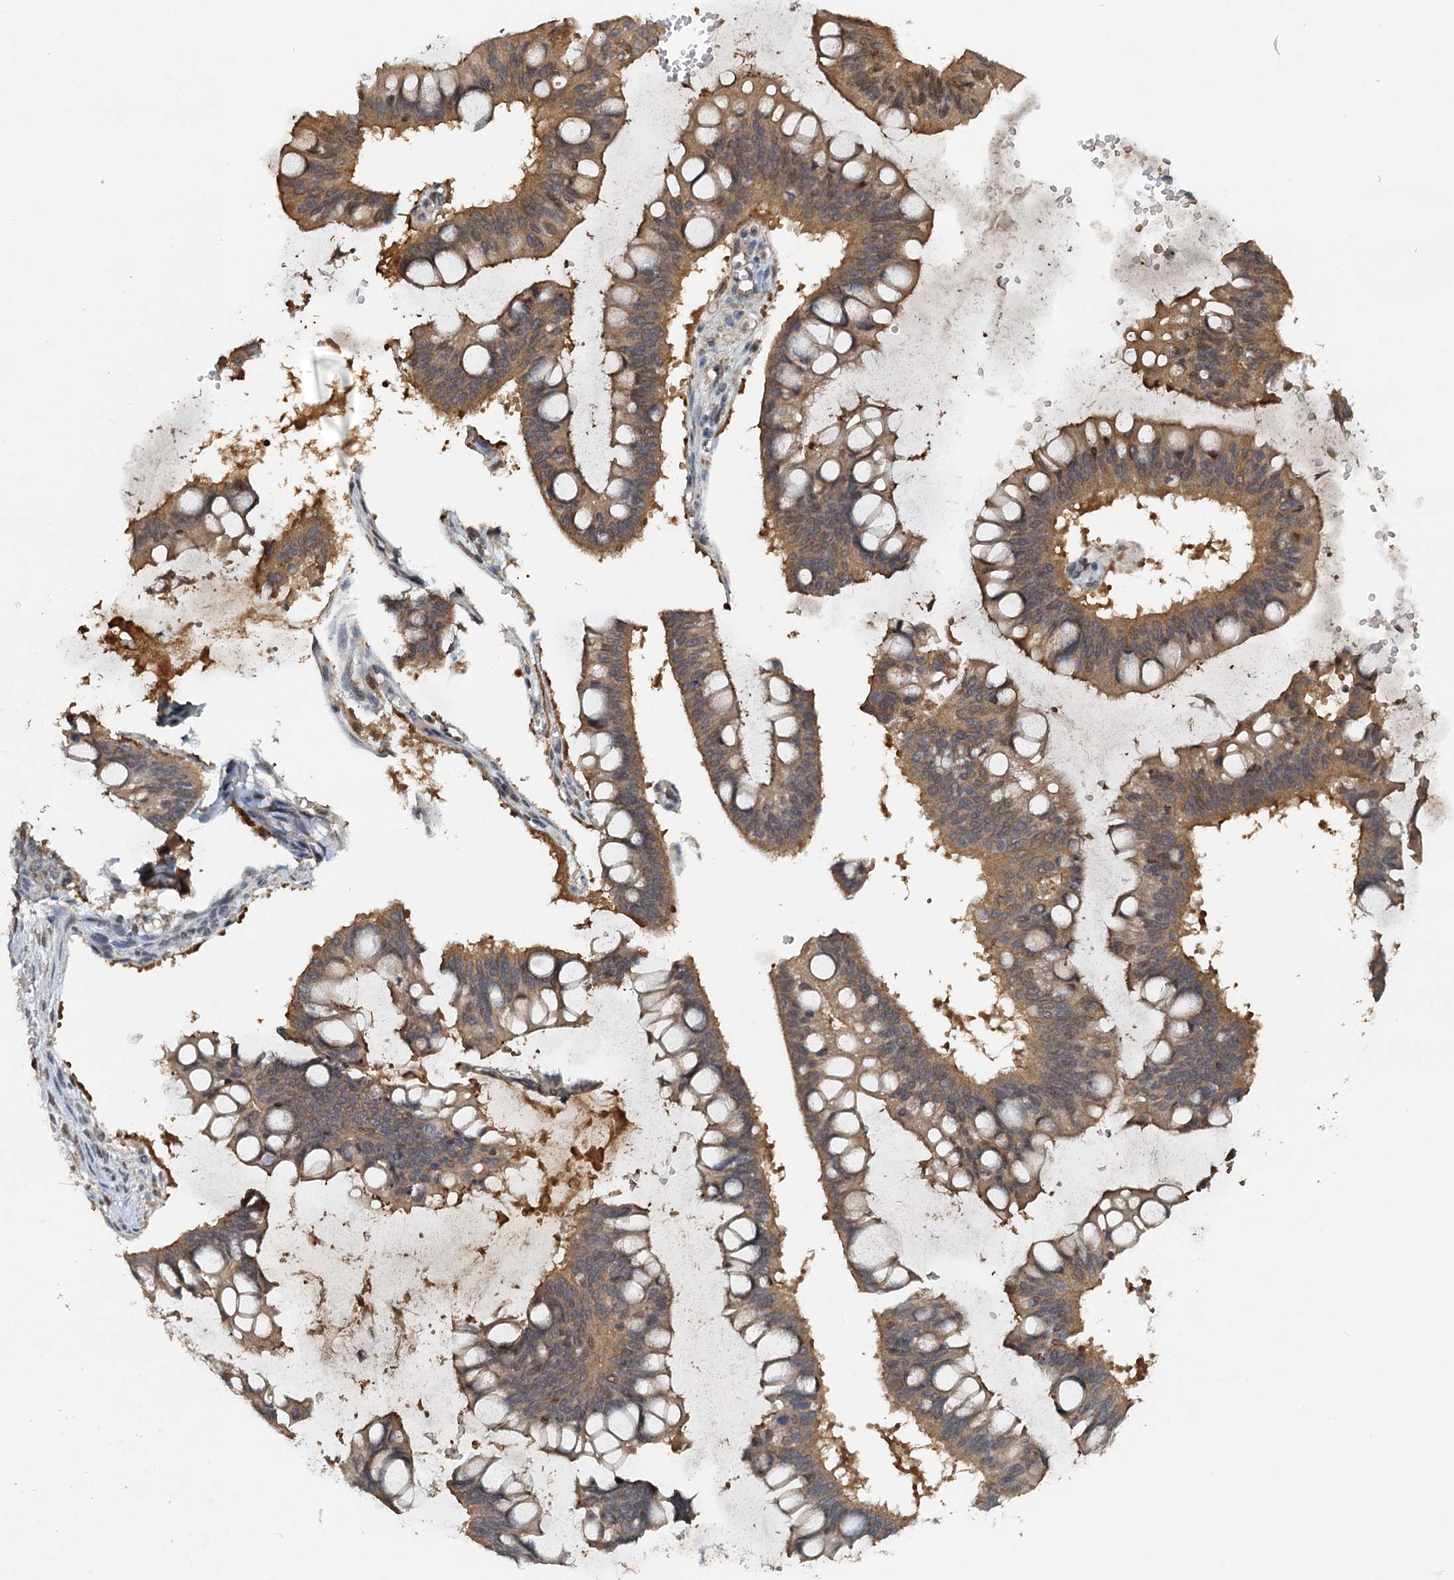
{"staining": {"intensity": "moderate", "quantity": ">75%", "location": "cytoplasmic/membranous"}, "tissue": "ovarian cancer", "cell_type": "Tumor cells", "image_type": "cancer", "snomed": [{"axis": "morphology", "description": "Cystadenocarcinoma, mucinous, NOS"}, {"axis": "topography", "description": "Ovary"}], "caption": "Immunohistochemical staining of human mucinous cystadenocarcinoma (ovarian) demonstrates medium levels of moderate cytoplasmic/membranous staining in approximately >75% of tumor cells. Nuclei are stained in blue.", "gene": "UBL7", "patient": {"sex": "female", "age": 73}}